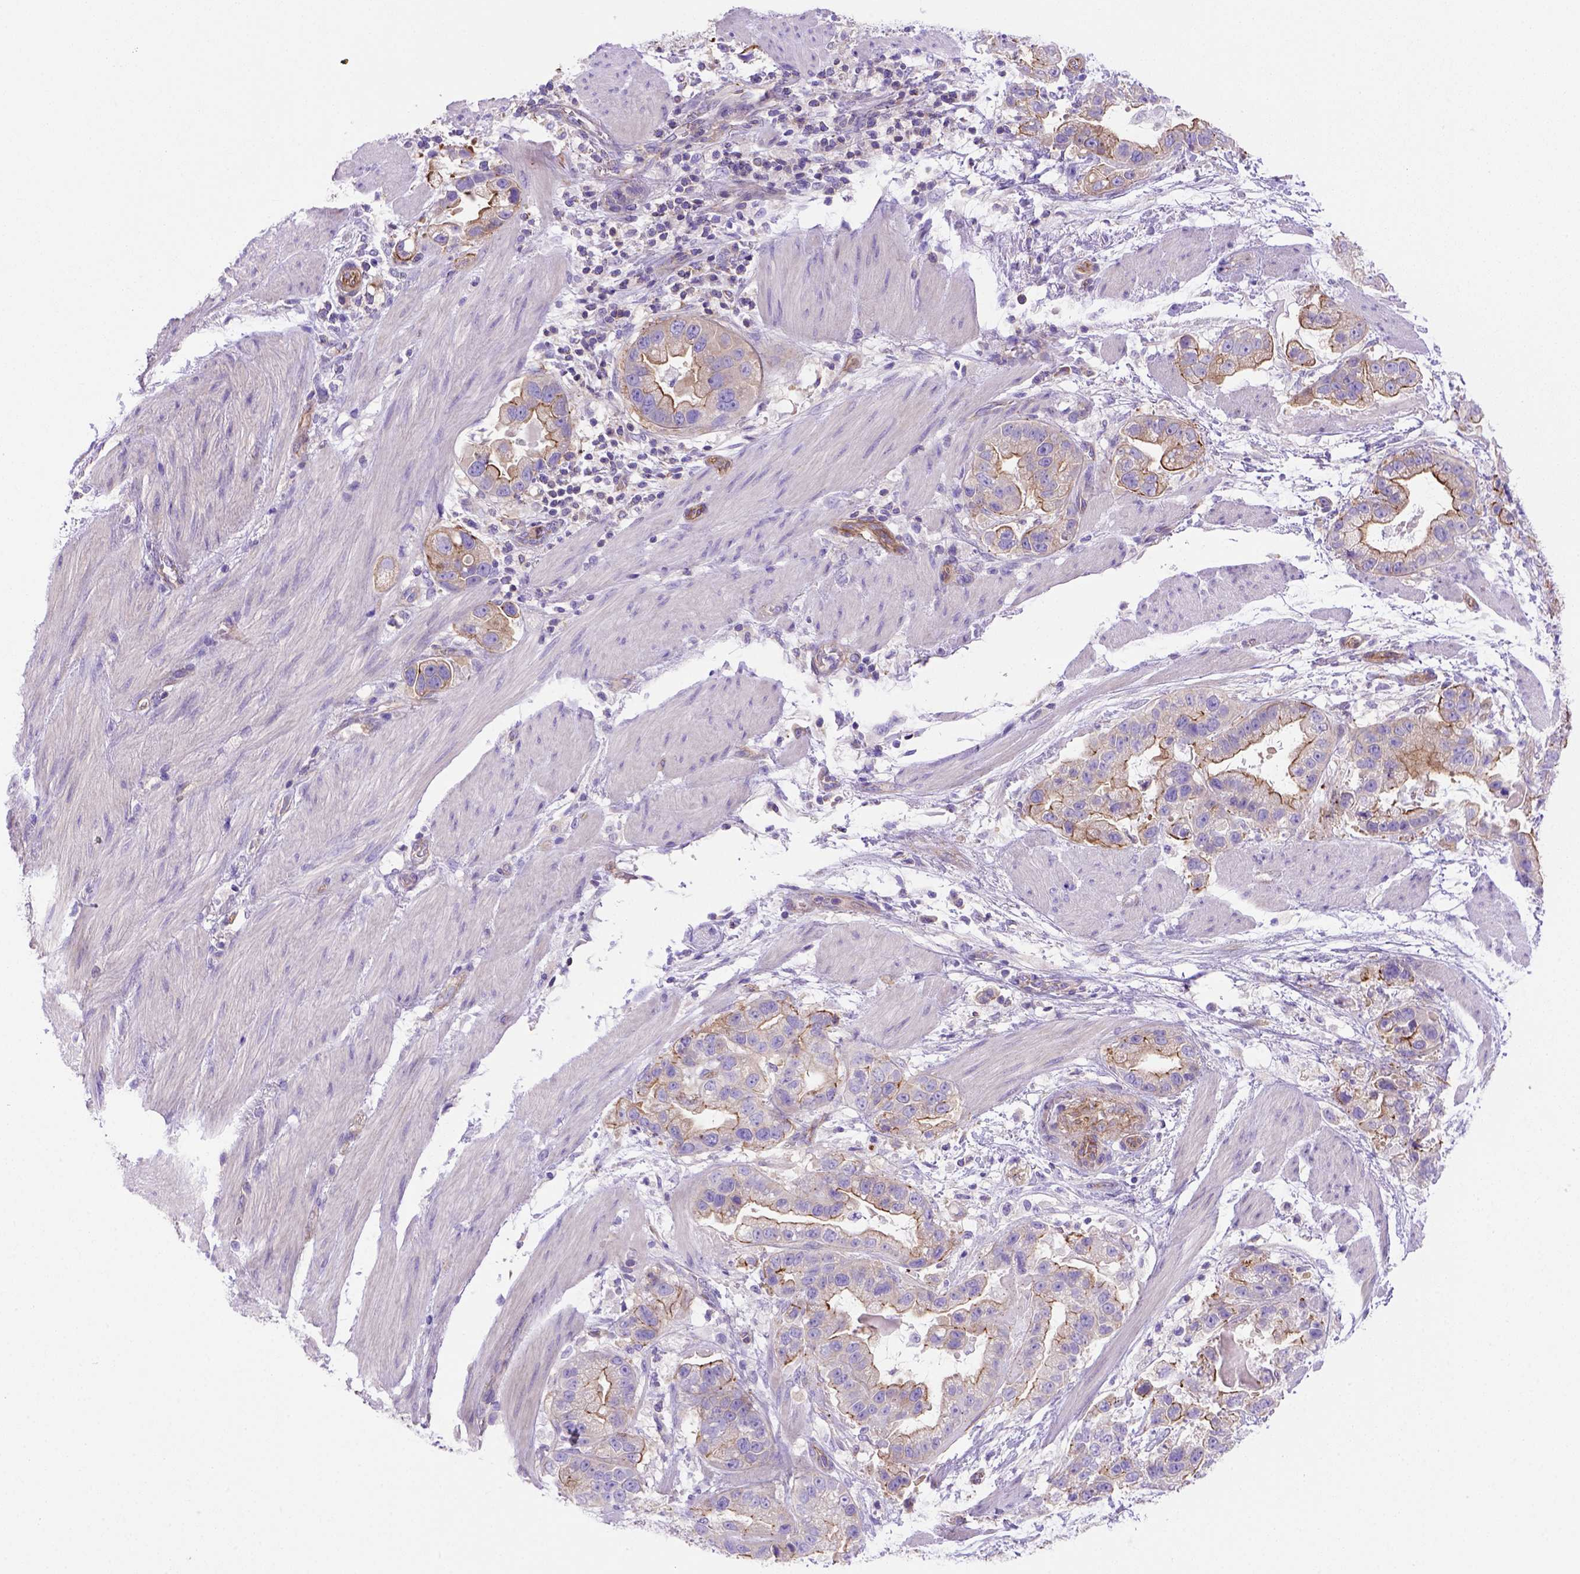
{"staining": {"intensity": "strong", "quantity": "25%-75%", "location": "cytoplasmic/membranous"}, "tissue": "stomach cancer", "cell_type": "Tumor cells", "image_type": "cancer", "snomed": [{"axis": "morphology", "description": "Adenocarcinoma, NOS"}, {"axis": "topography", "description": "Stomach"}], "caption": "Tumor cells reveal strong cytoplasmic/membranous expression in approximately 25%-75% of cells in stomach cancer (adenocarcinoma).", "gene": "PEX12", "patient": {"sex": "male", "age": 59}}